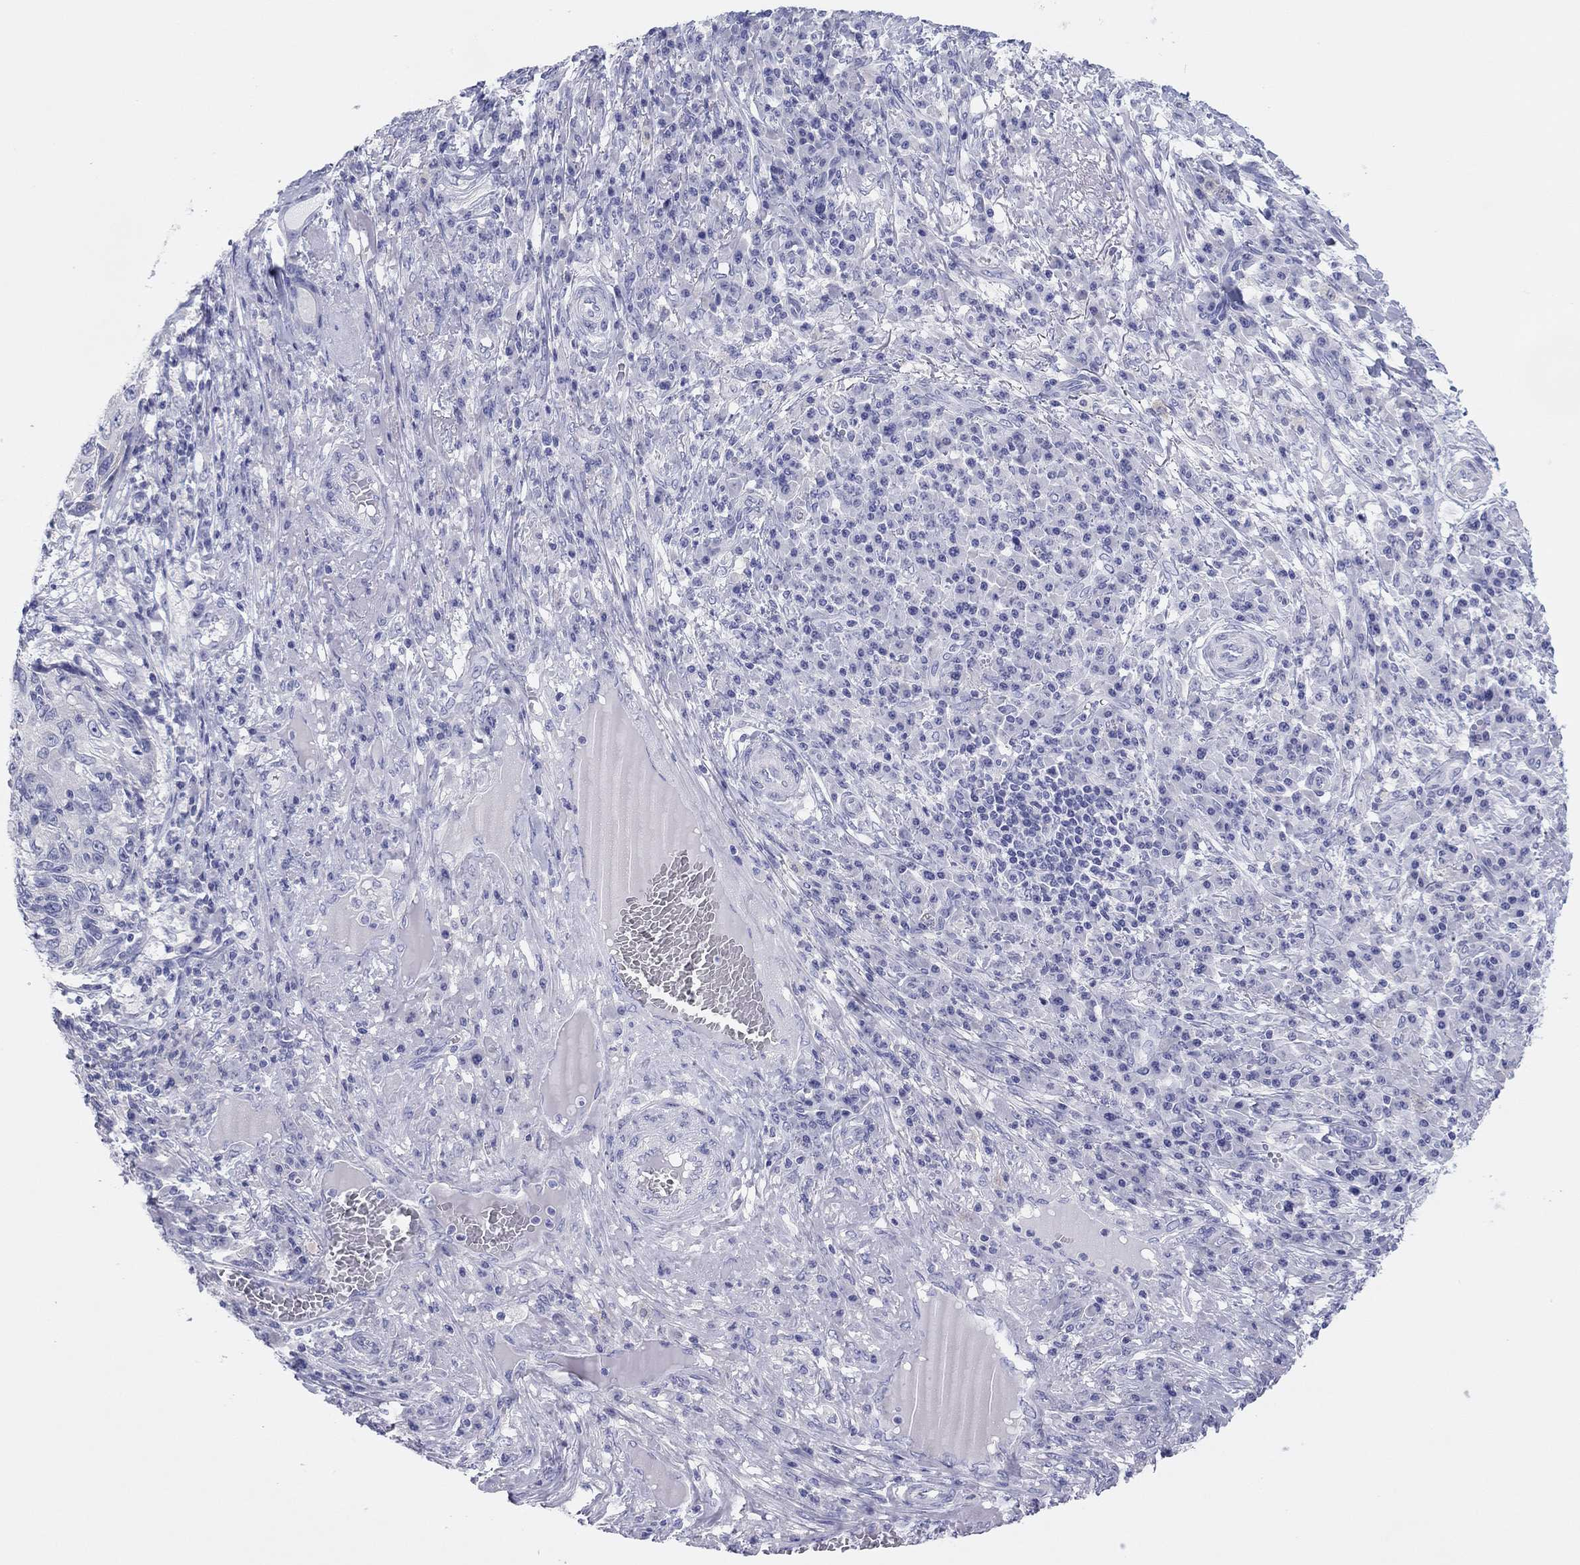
{"staining": {"intensity": "negative", "quantity": "none", "location": "none"}, "tissue": "skin cancer", "cell_type": "Tumor cells", "image_type": "cancer", "snomed": [{"axis": "morphology", "description": "Squamous cell carcinoma, NOS"}, {"axis": "topography", "description": "Skin"}], "caption": "Immunohistochemistry of human skin cancer demonstrates no expression in tumor cells.", "gene": "ERICH3", "patient": {"sex": "male", "age": 92}}